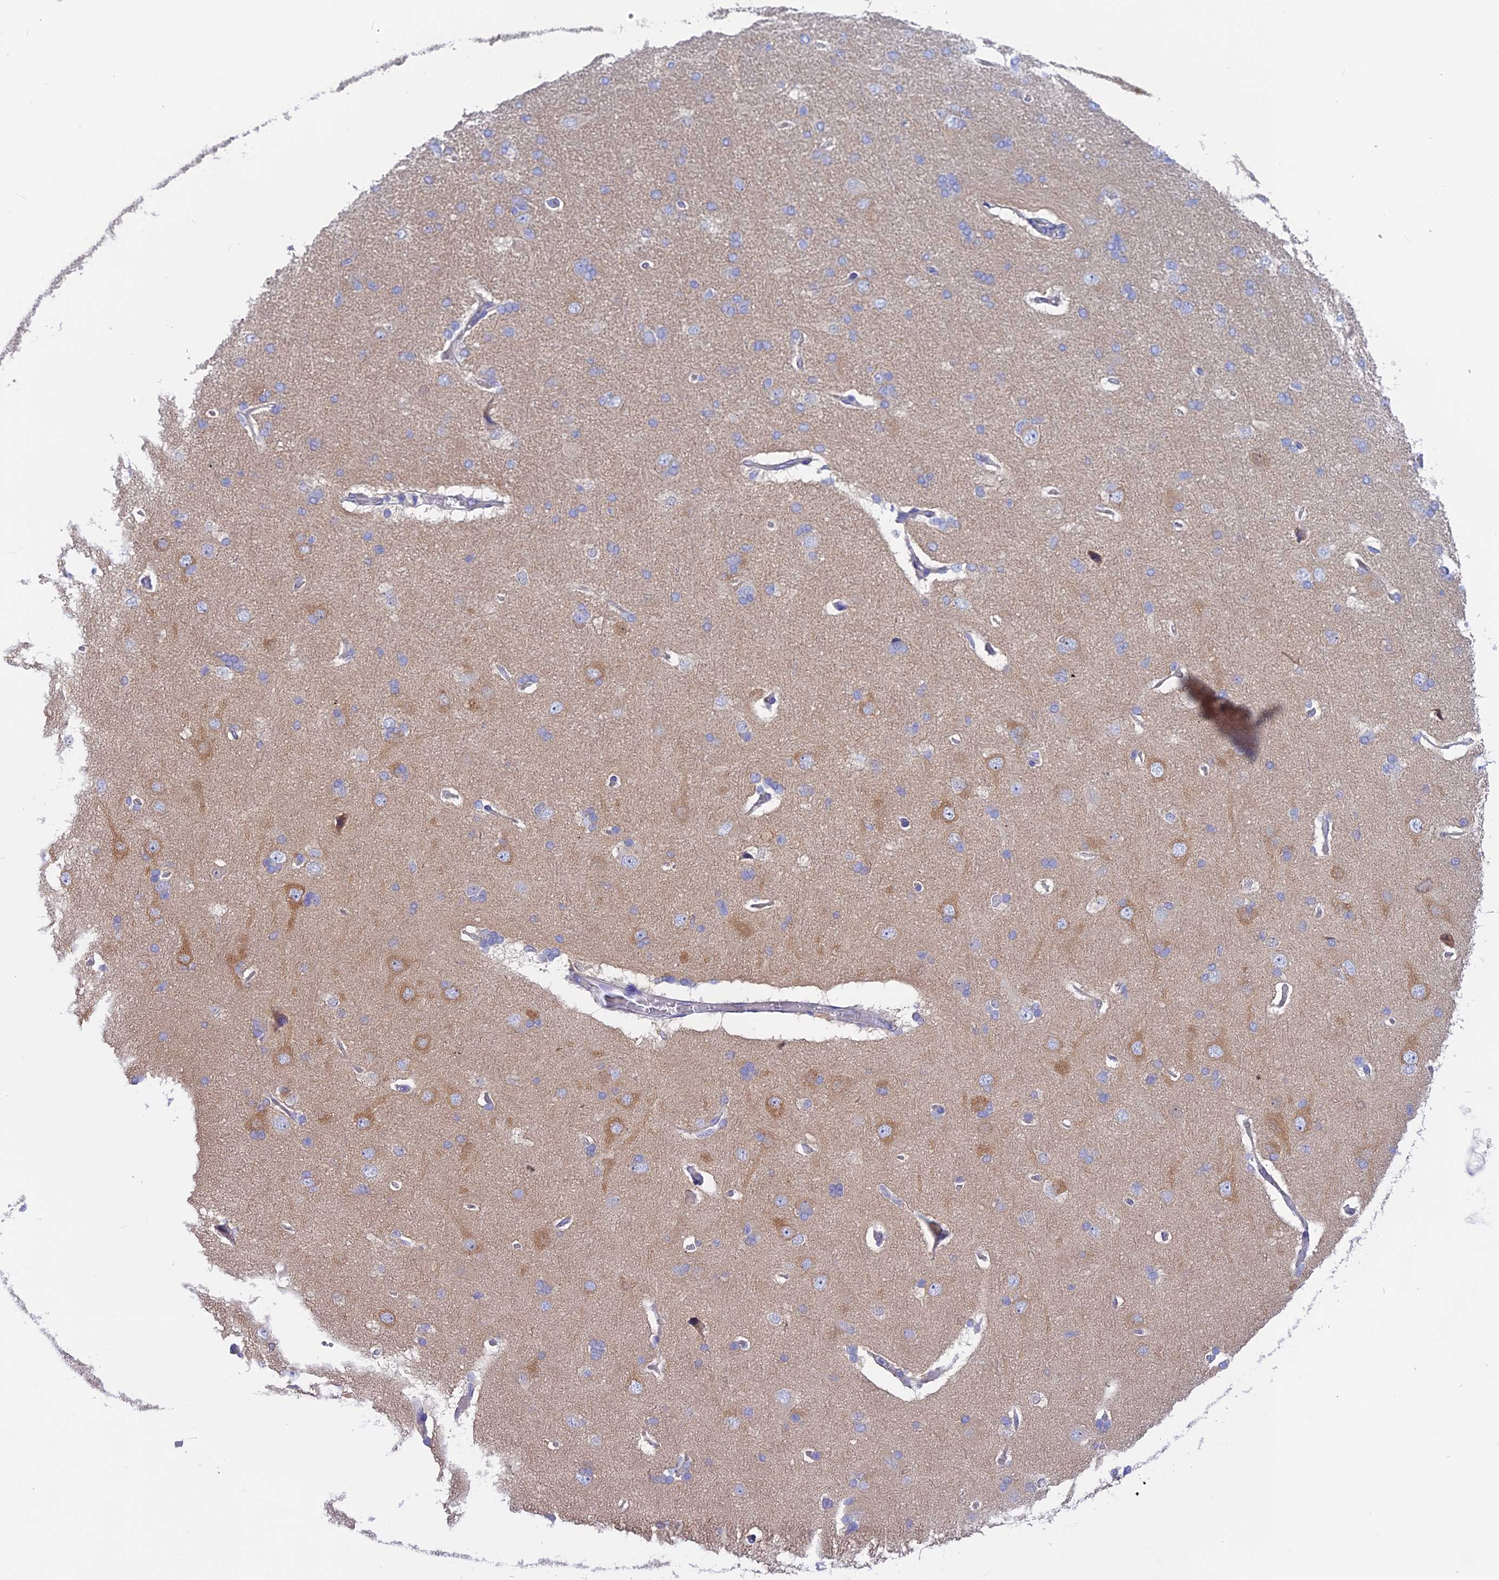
{"staining": {"intensity": "negative", "quantity": "none", "location": "none"}, "tissue": "cerebral cortex", "cell_type": "Endothelial cells", "image_type": "normal", "snomed": [{"axis": "morphology", "description": "Normal tissue, NOS"}, {"axis": "topography", "description": "Cerebral cortex"}], "caption": "High power microscopy image of an immunohistochemistry (IHC) image of benign cerebral cortex, revealing no significant positivity in endothelial cells.", "gene": "LZTFL1", "patient": {"sex": "male", "age": 62}}